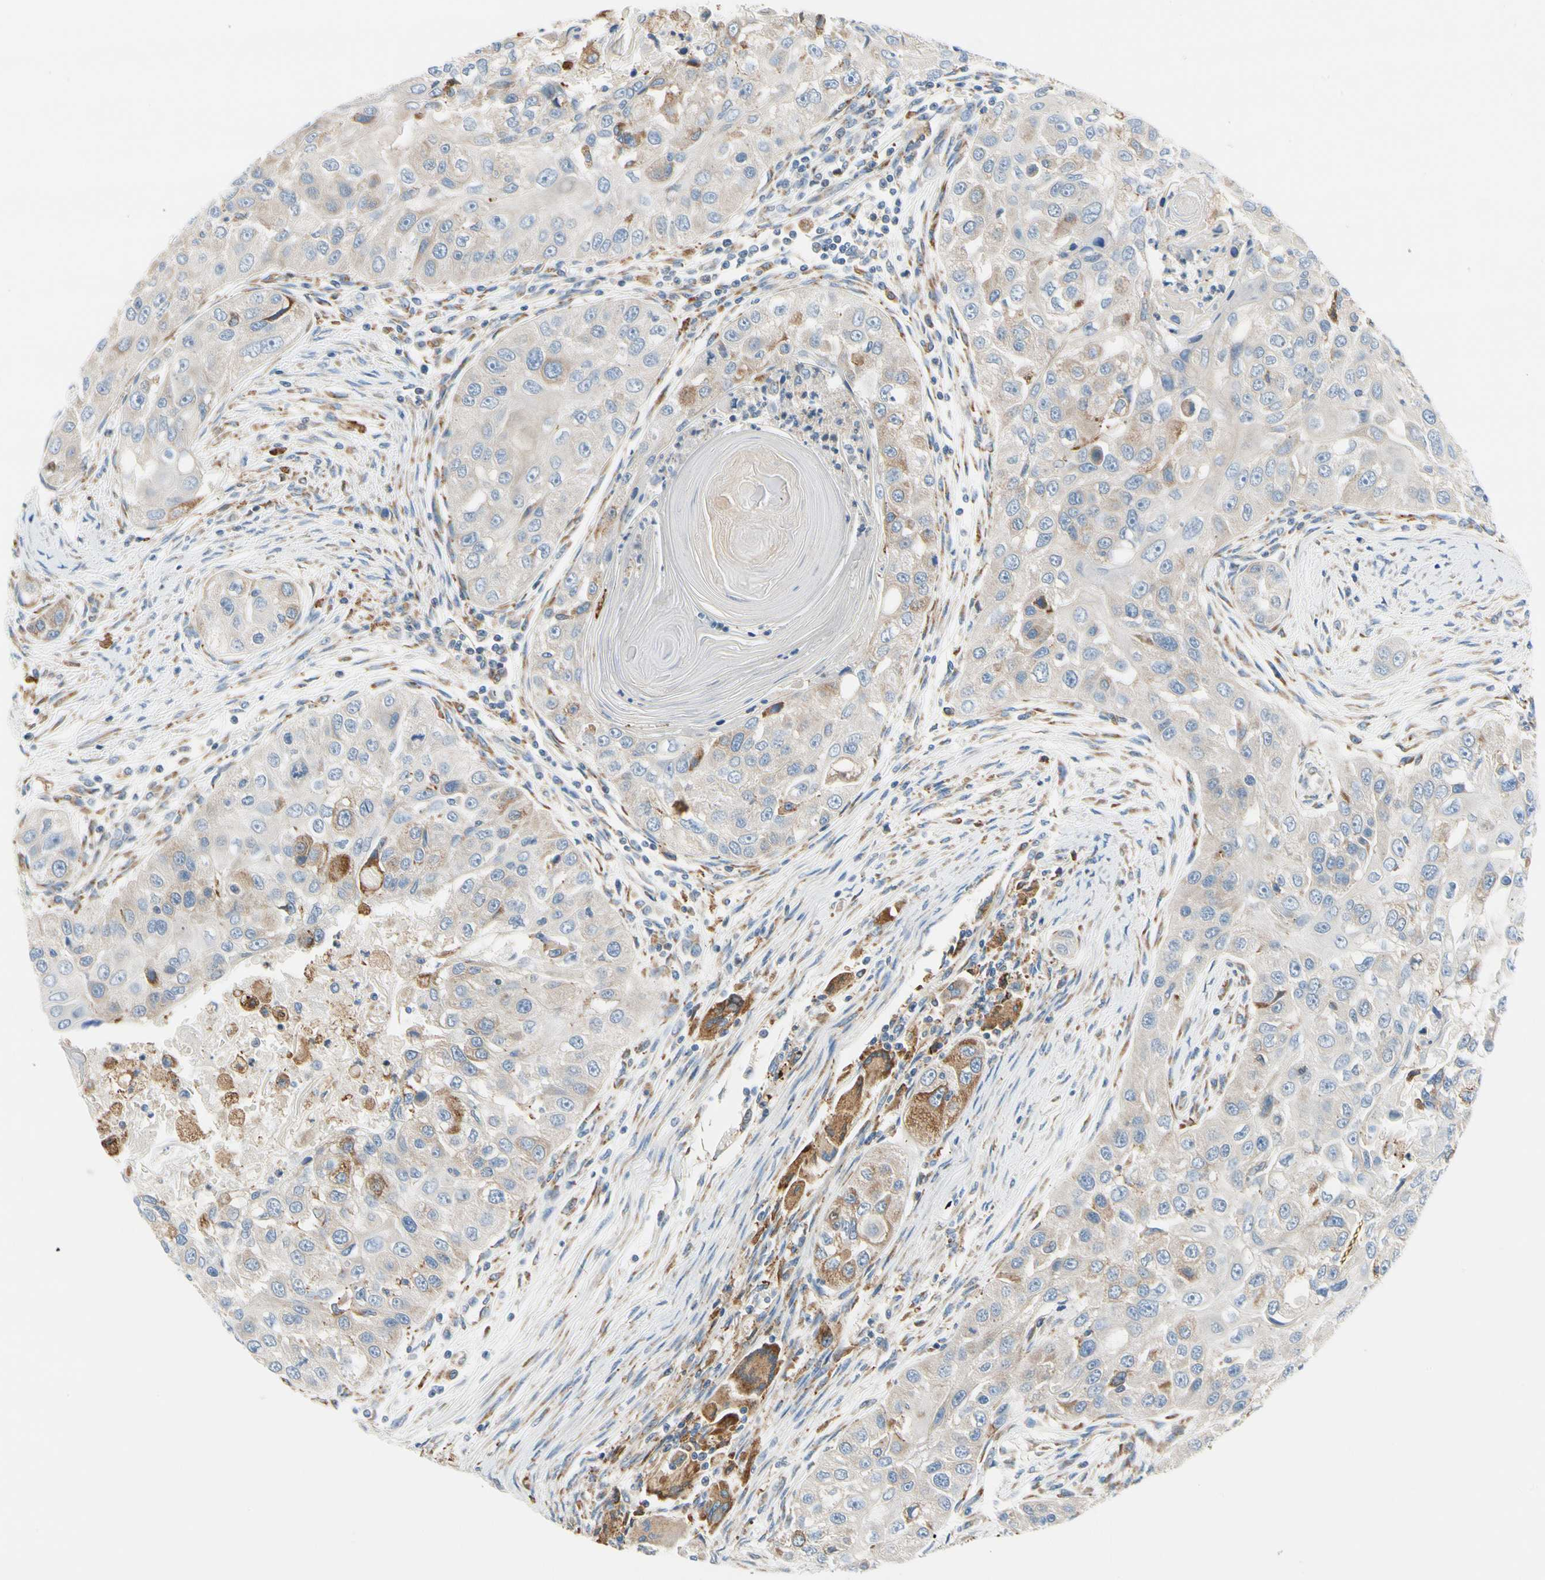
{"staining": {"intensity": "moderate", "quantity": "<25%", "location": "cytoplasmic/membranous"}, "tissue": "head and neck cancer", "cell_type": "Tumor cells", "image_type": "cancer", "snomed": [{"axis": "morphology", "description": "Normal tissue, NOS"}, {"axis": "morphology", "description": "Squamous cell carcinoma, NOS"}, {"axis": "topography", "description": "Skeletal muscle"}, {"axis": "topography", "description": "Head-Neck"}], "caption": "Head and neck cancer (squamous cell carcinoma) tissue reveals moderate cytoplasmic/membranous staining in approximately <25% of tumor cells, visualized by immunohistochemistry.", "gene": "STXBP1", "patient": {"sex": "male", "age": 51}}